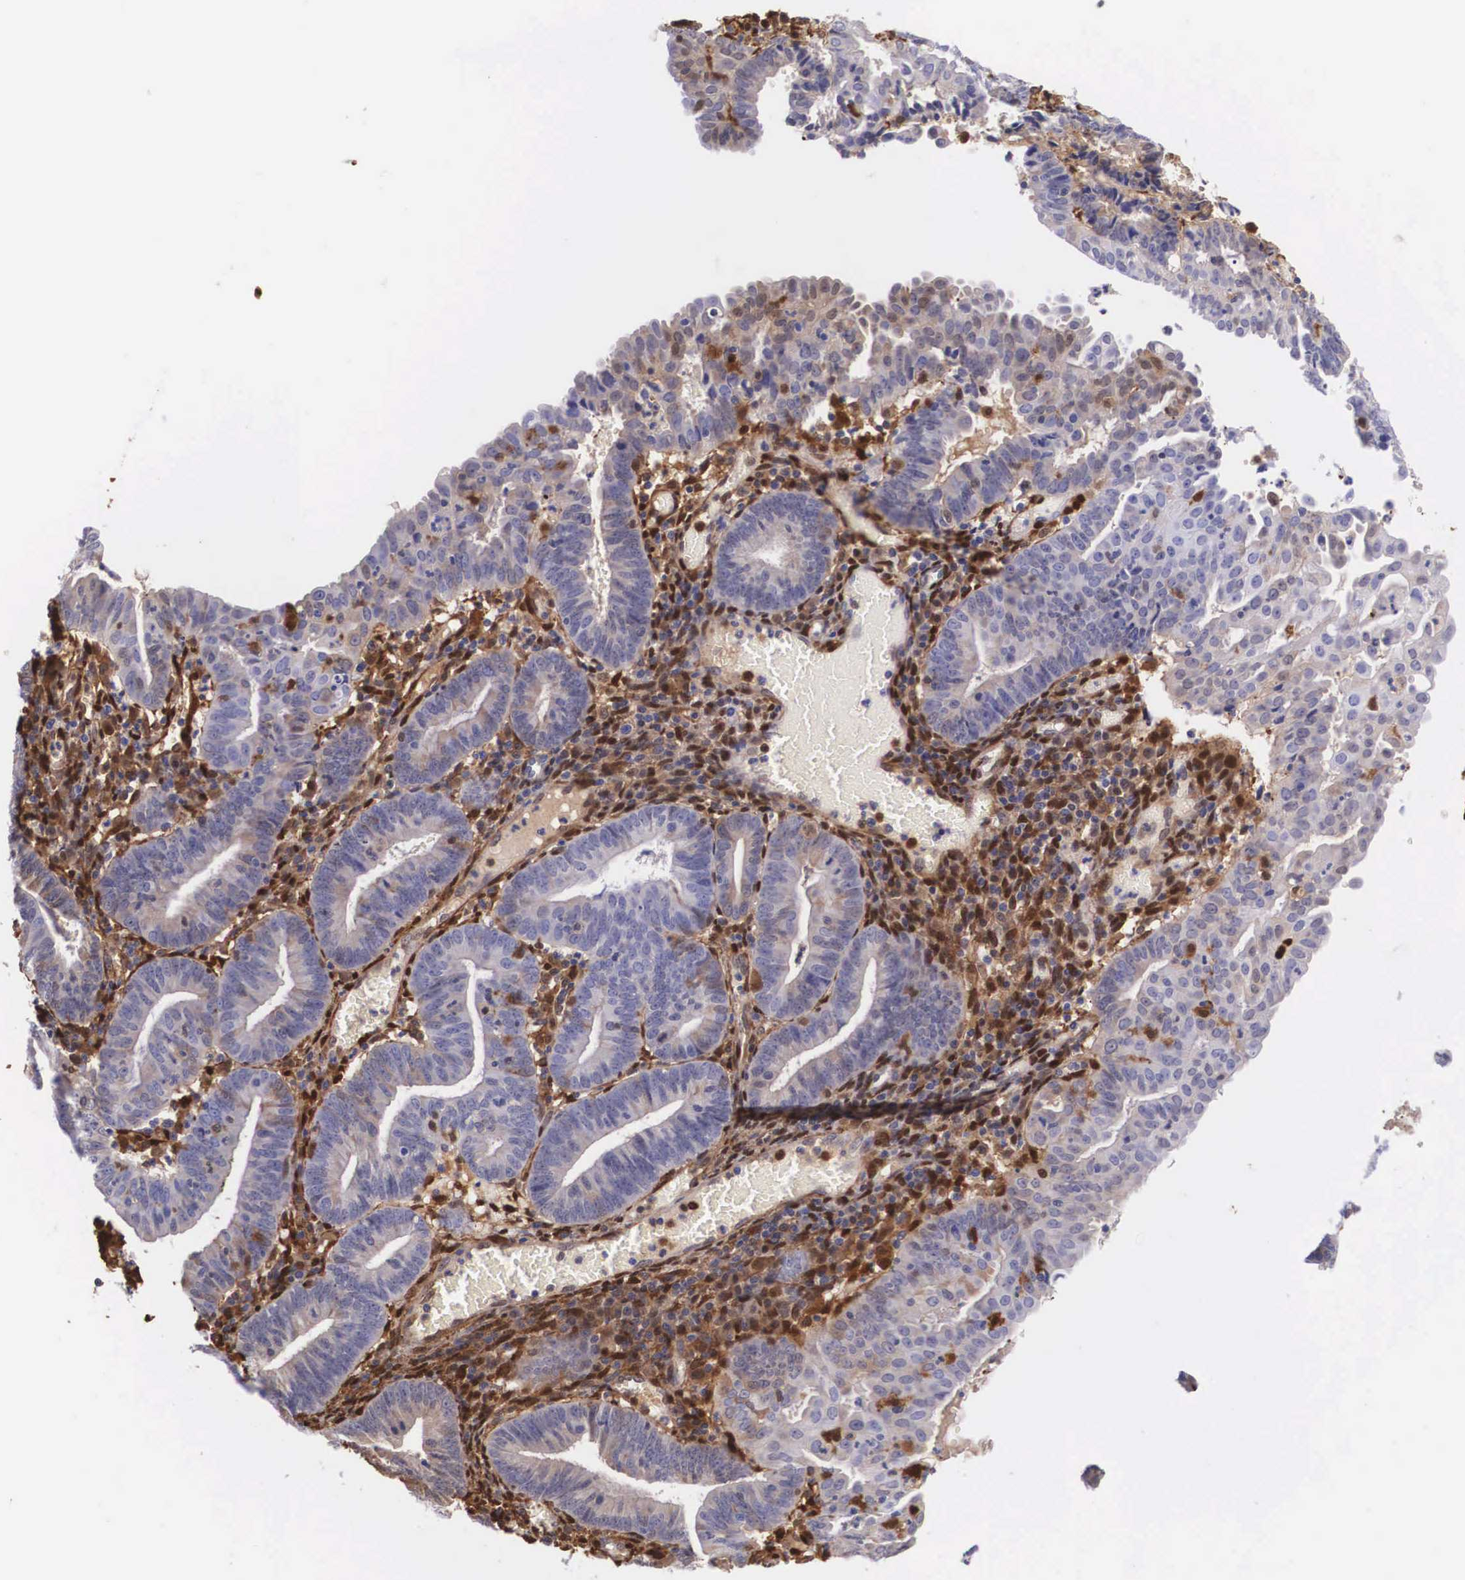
{"staining": {"intensity": "weak", "quantity": "<25%", "location": "cytoplasmic/membranous"}, "tissue": "endometrial cancer", "cell_type": "Tumor cells", "image_type": "cancer", "snomed": [{"axis": "morphology", "description": "Adenocarcinoma, NOS"}, {"axis": "topography", "description": "Endometrium"}], "caption": "DAB (3,3'-diaminobenzidine) immunohistochemical staining of human endometrial cancer exhibits no significant expression in tumor cells.", "gene": "LGALS1", "patient": {"sex": "female", "age": 60}}